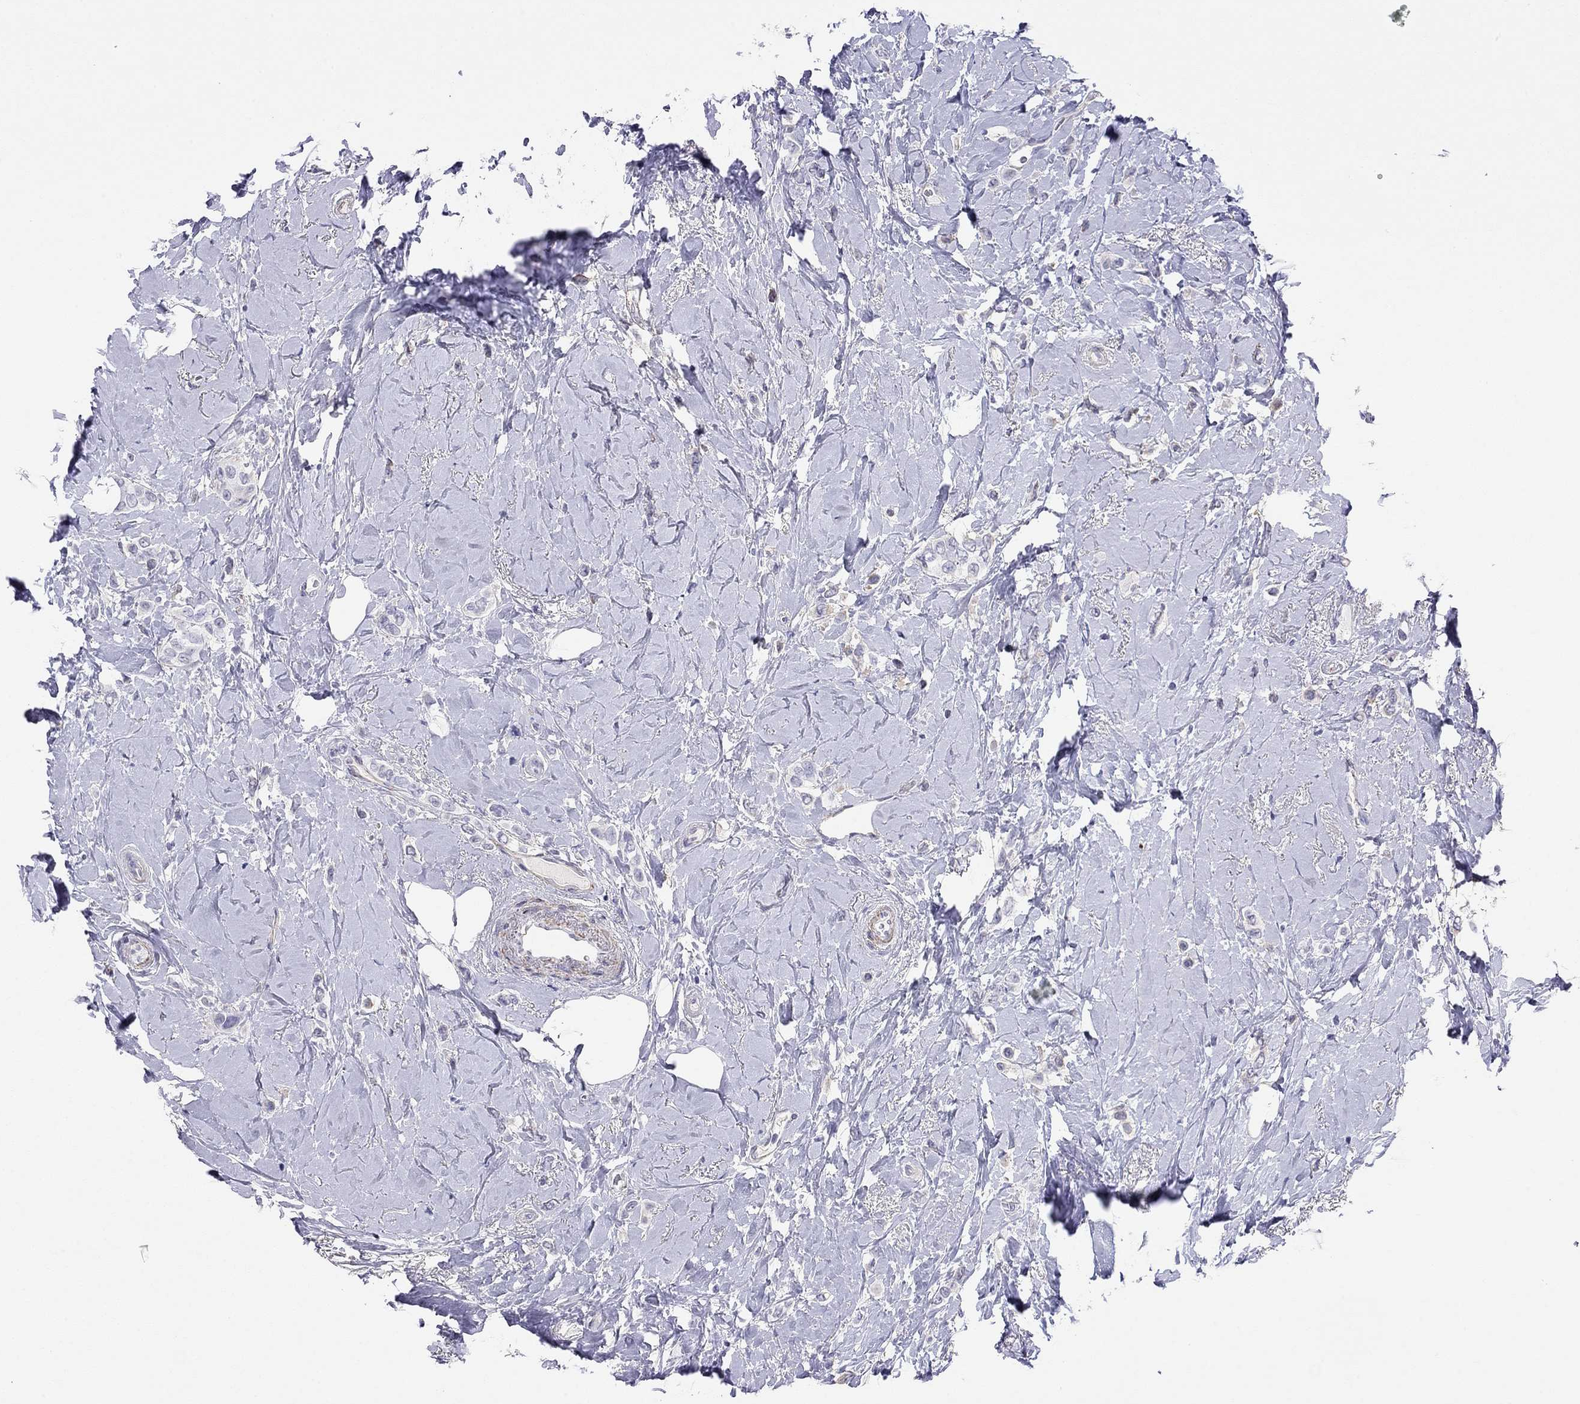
{"staining": {"intensity": "negative", "quantity": "none", "location": "none"}, "tissue": "breast cancer", "cell_type": "Tumor cells", "image_type": "cancer", "snomed": [{"axis": "morphology", "description": "Lobular carcinoma"}, {"axis": "topography", "description": "Breast"}], "caption": "This is a histopathology image of immunohistochemistry (IHC) staining of breast lobular carcinoma, which shows no positivity in tumor cells. (DAB IHC with hematoxylin counter stain).", "gene": "MYMX", "patient": {"sex": "female", "age": 66}}